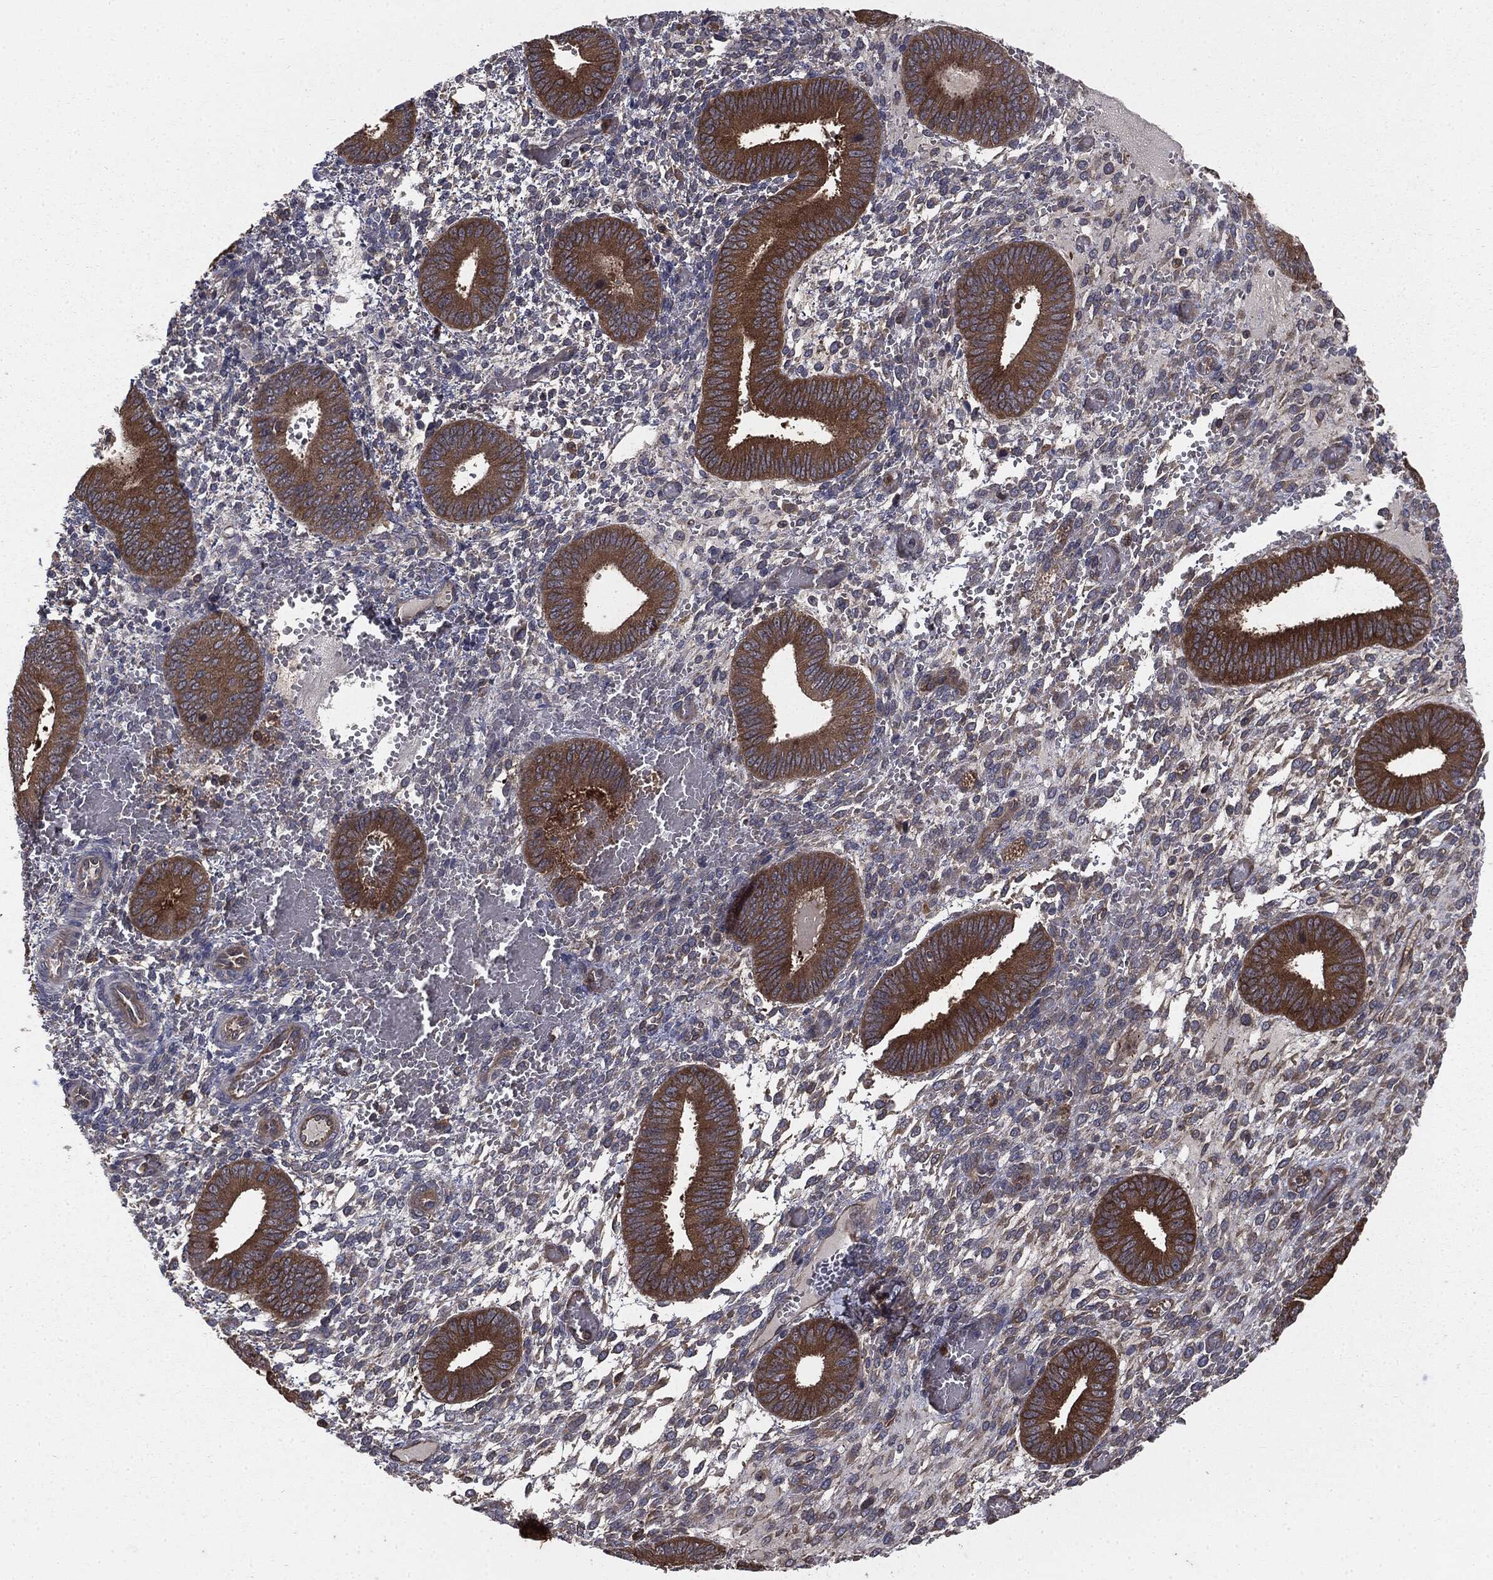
{"staining": {"intensity": "negative", "quantity": "none", "location": "none"}, "tissue": "endometrium", "cell_type": "Cells in endometrial stroma", "image_type": "normal", "snomed": [{"axis": "morphology", "description": "Normal tissue, NOS"}, {"axis": "topography", "description": "Endometrium"}], "caption": "An immunohistochemistry (IHC) histopathology image of normal endometrium is shown. There is no staining in cells in endometrial stroma of endometrium. (DAB immunohistochemistry (IHC), high magnification).", "gene": "GNB5", "patient": {"sex": "female", "age": 42}}